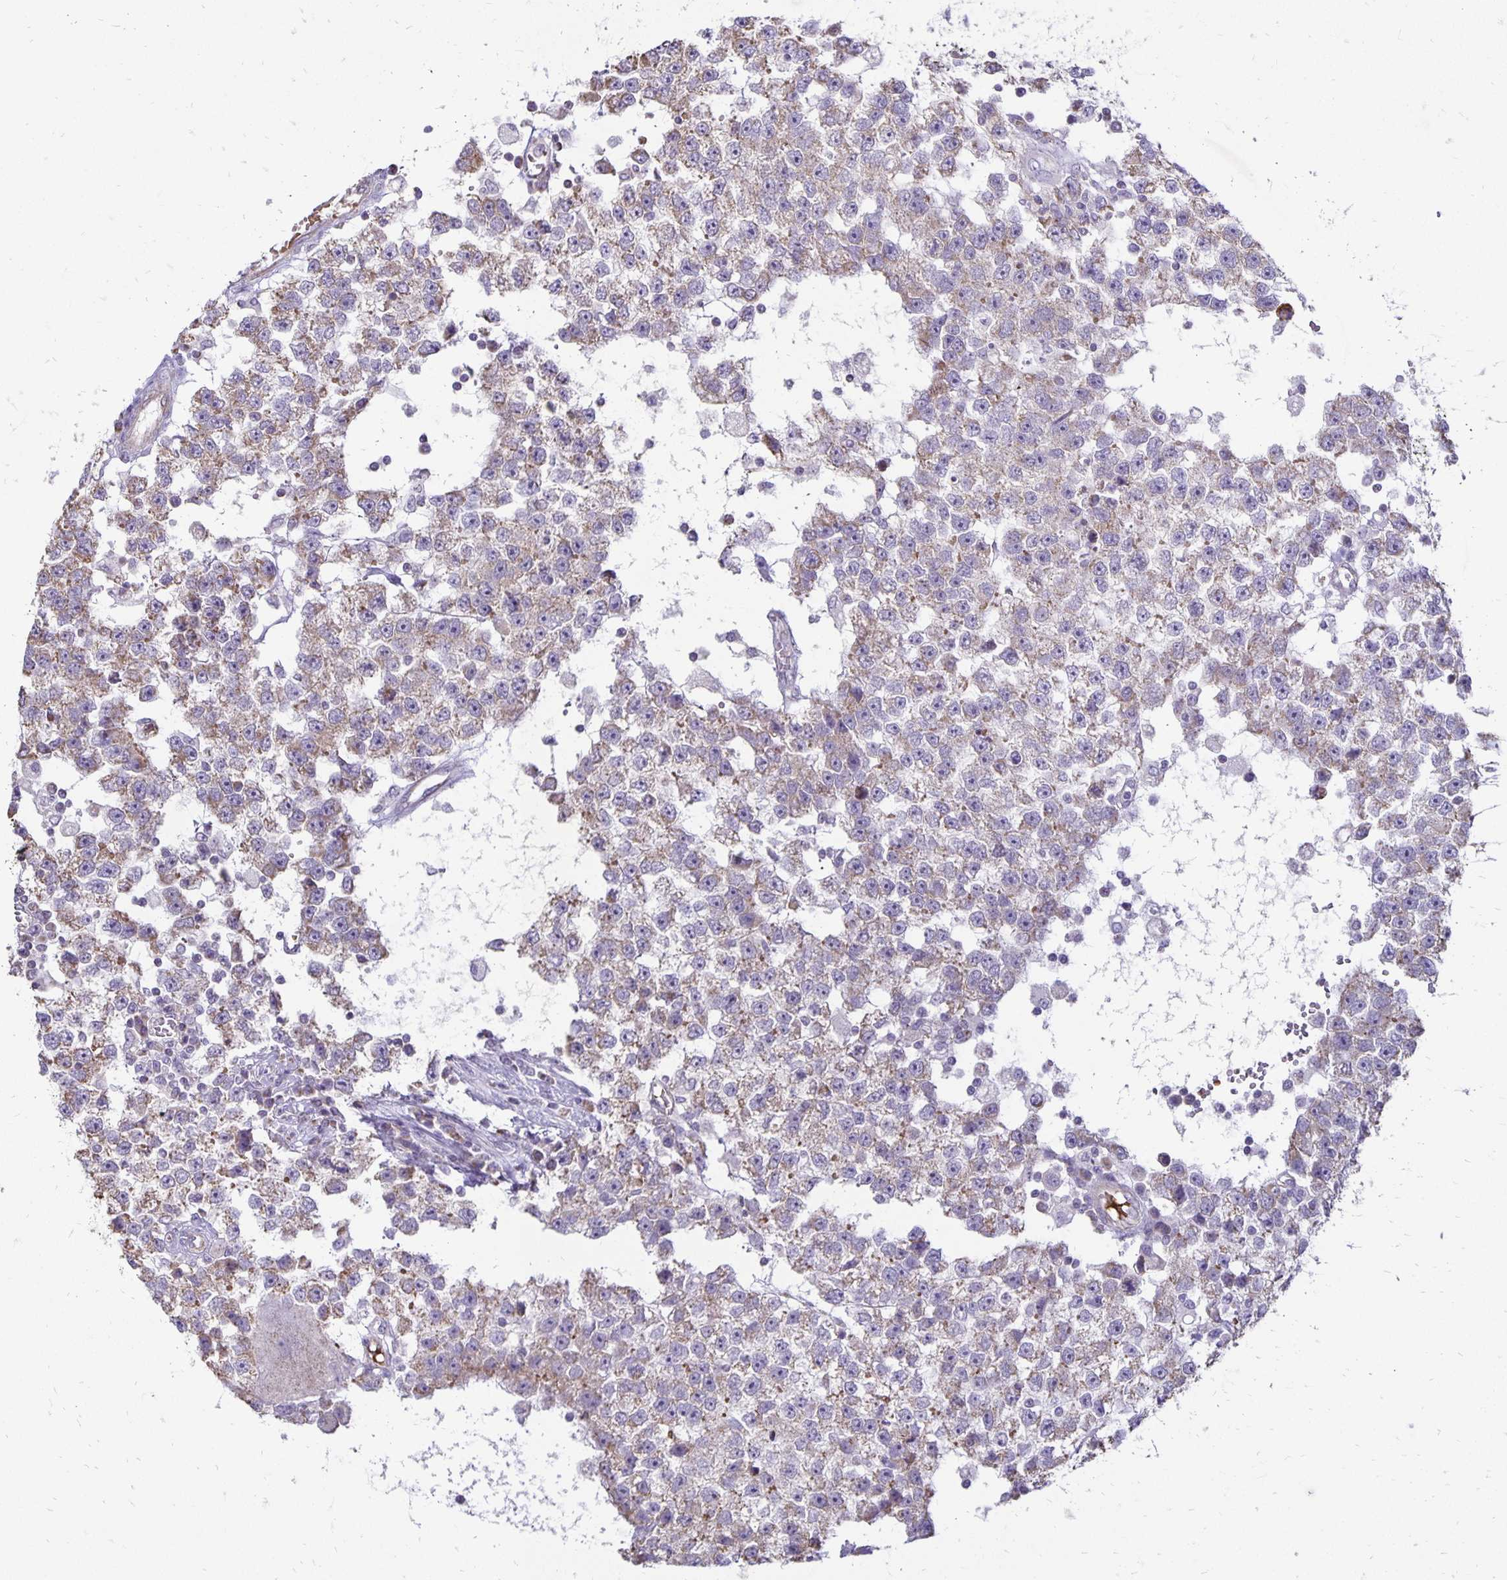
{"staining": {"intensity": "weak", "quantity": "25%-75%", "location": "cytoplasmic/membranous"}, "tissue": "testis cancer", "cell_type": "Tumor cells", "image_type": "cancer", "snomed": [{"axis": "morphology", "description": "Seminoma, NOS"}, {"axis": "topography", "description": "Testis"}], "caption": "Immunohistochemistry (IHC) micrograph of neoplastic tissue: testis cancer (seminoma) stained using immunohistochemistry (IHC) shows low levels of weak protein expression localized specifically in the cytoplasmic/membranous of tumor cells, appearing as a cytoplasmic/membranous brown color.", "gene": "FN3K", "patient": {"sex": "male", "age": 34}}